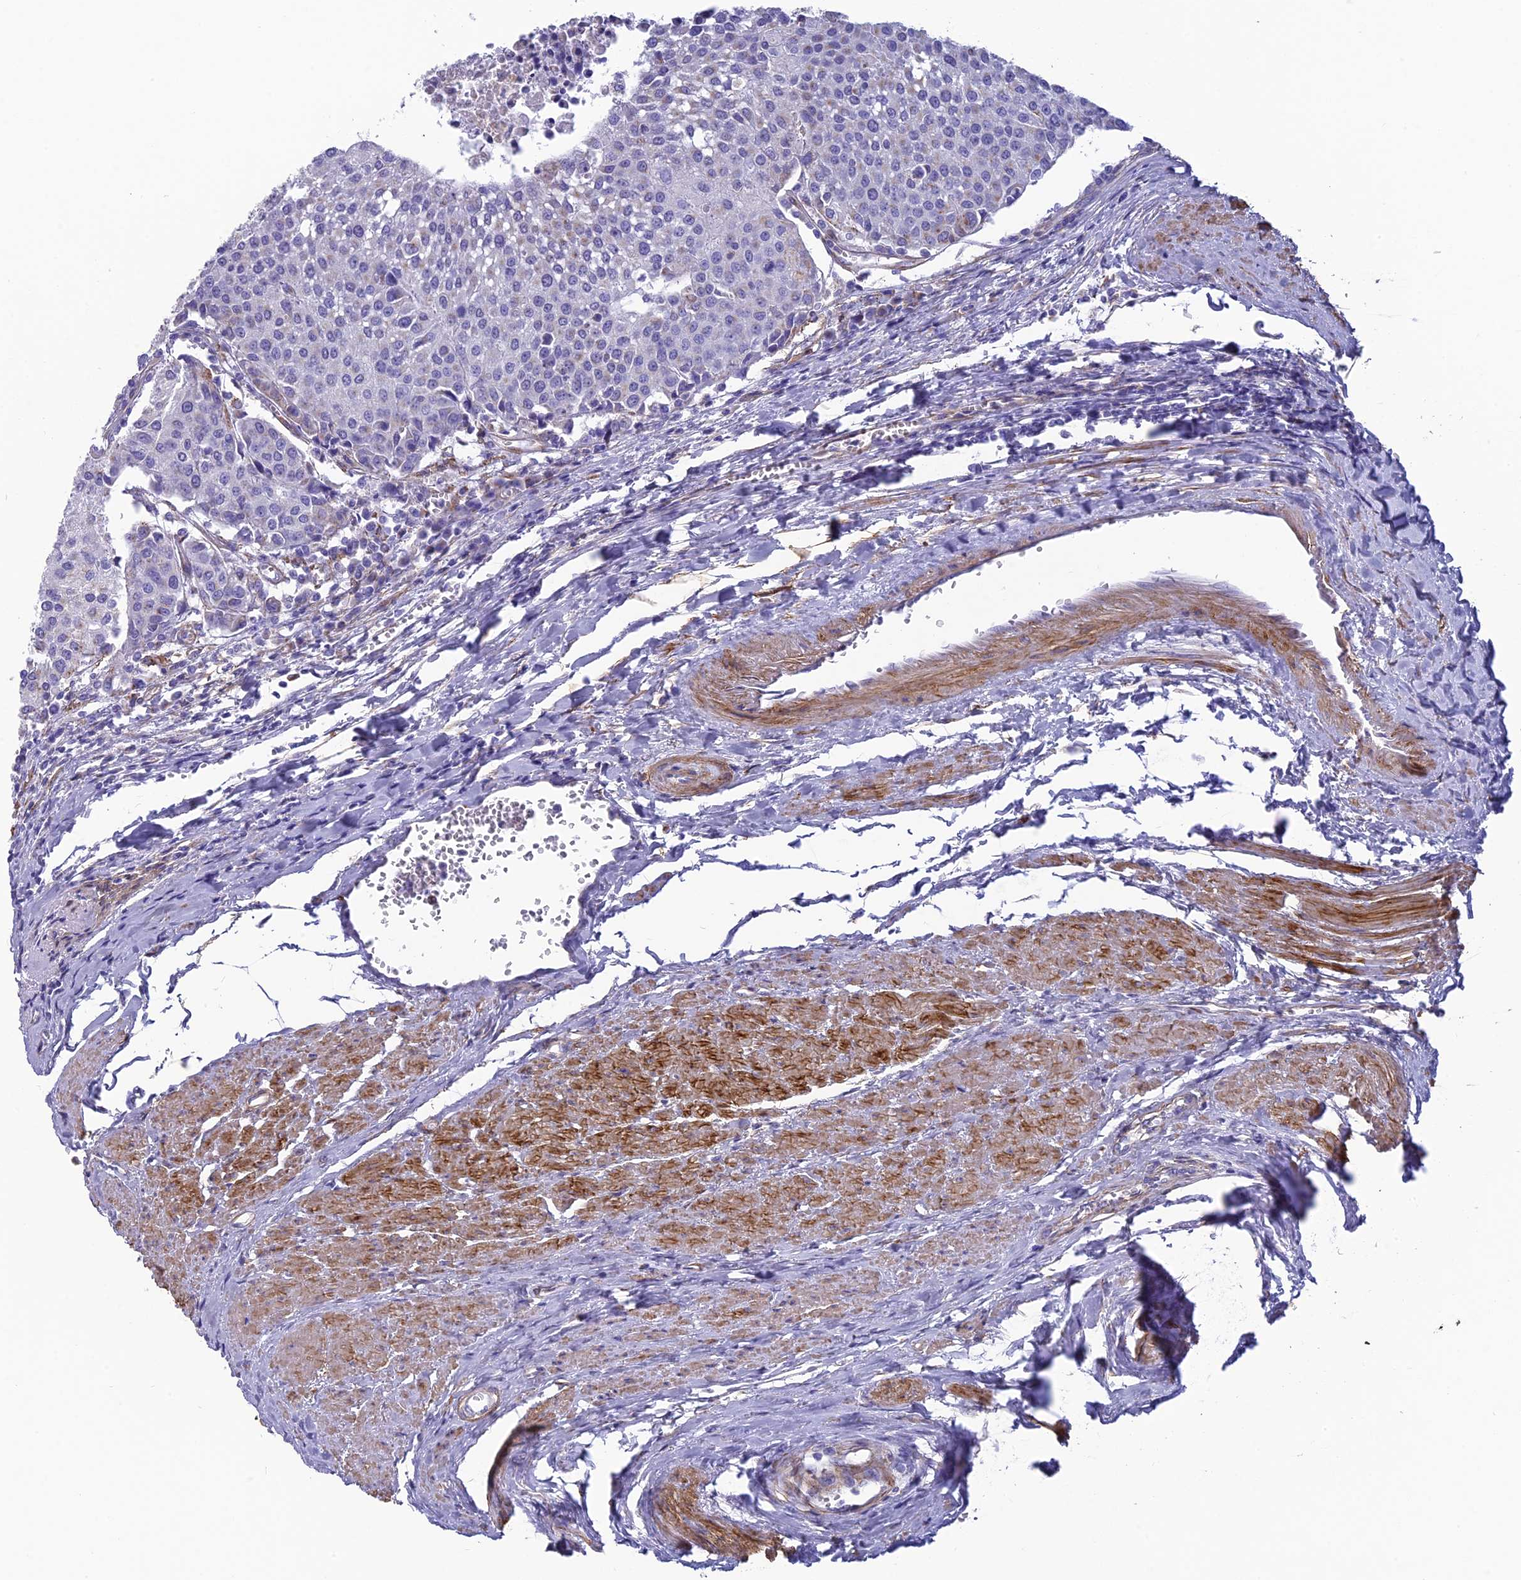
{"staining": {"intensity": "strong", "quantity": "<25%", "location": "cytoplasmic/membranous"}, "tissue": "urothelial cancer", "cell_type": "Tumor cells", "image_type": "cancer", "snomed": [{"axis": "morphology", "description": "Urothelial carcinoma, High grade"}, {"axis": "topography", "description": "Urinary bladder"}], "caption": "Urothelial carcinoma (high-grade) tissue exhibits strong cytoplasmic/membranous staining in approximately <25% of tumor cells, visualized by immunohistochemistry.", "gene": "TNS1", "patient": {"sex": "female", "age": 85}}